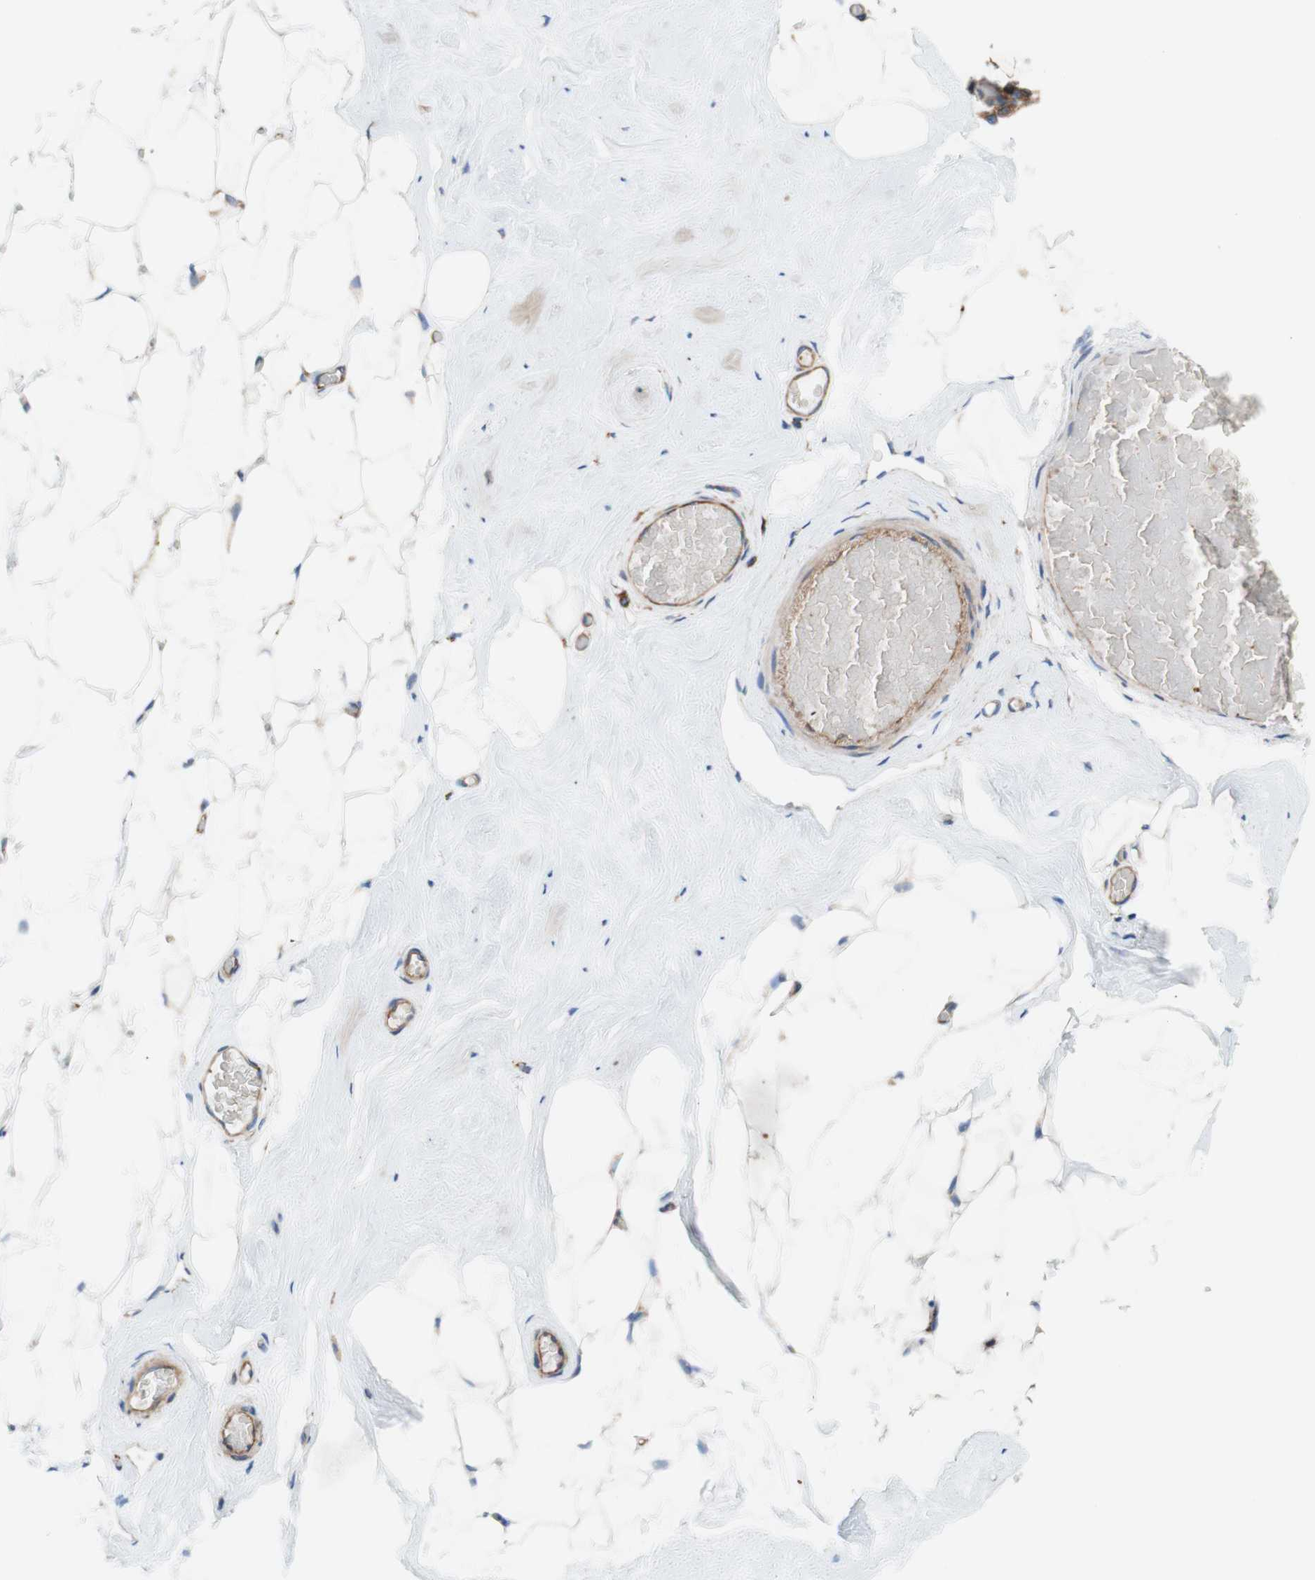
{"staining": {"intensity": "weak", "quantity": "25%-75%", "location": "cytoplasmic/membranous"}, "tissue": "breast", "cell_type": "Adipocytes", "image_type": "normal", "snomed": [{"axis": "morphology", "description": "Normal tissue, NOS"}, {"axis": "topography", "description": "Breast"}], "caption": "Breast stained with DAB IHC demonstrates low levels of weak cytoplasmic/membranous positivity in approximately 25%-75% of adipocytes.", "gene": "STOM", "patient": {"sex": "female", "age": 75}}